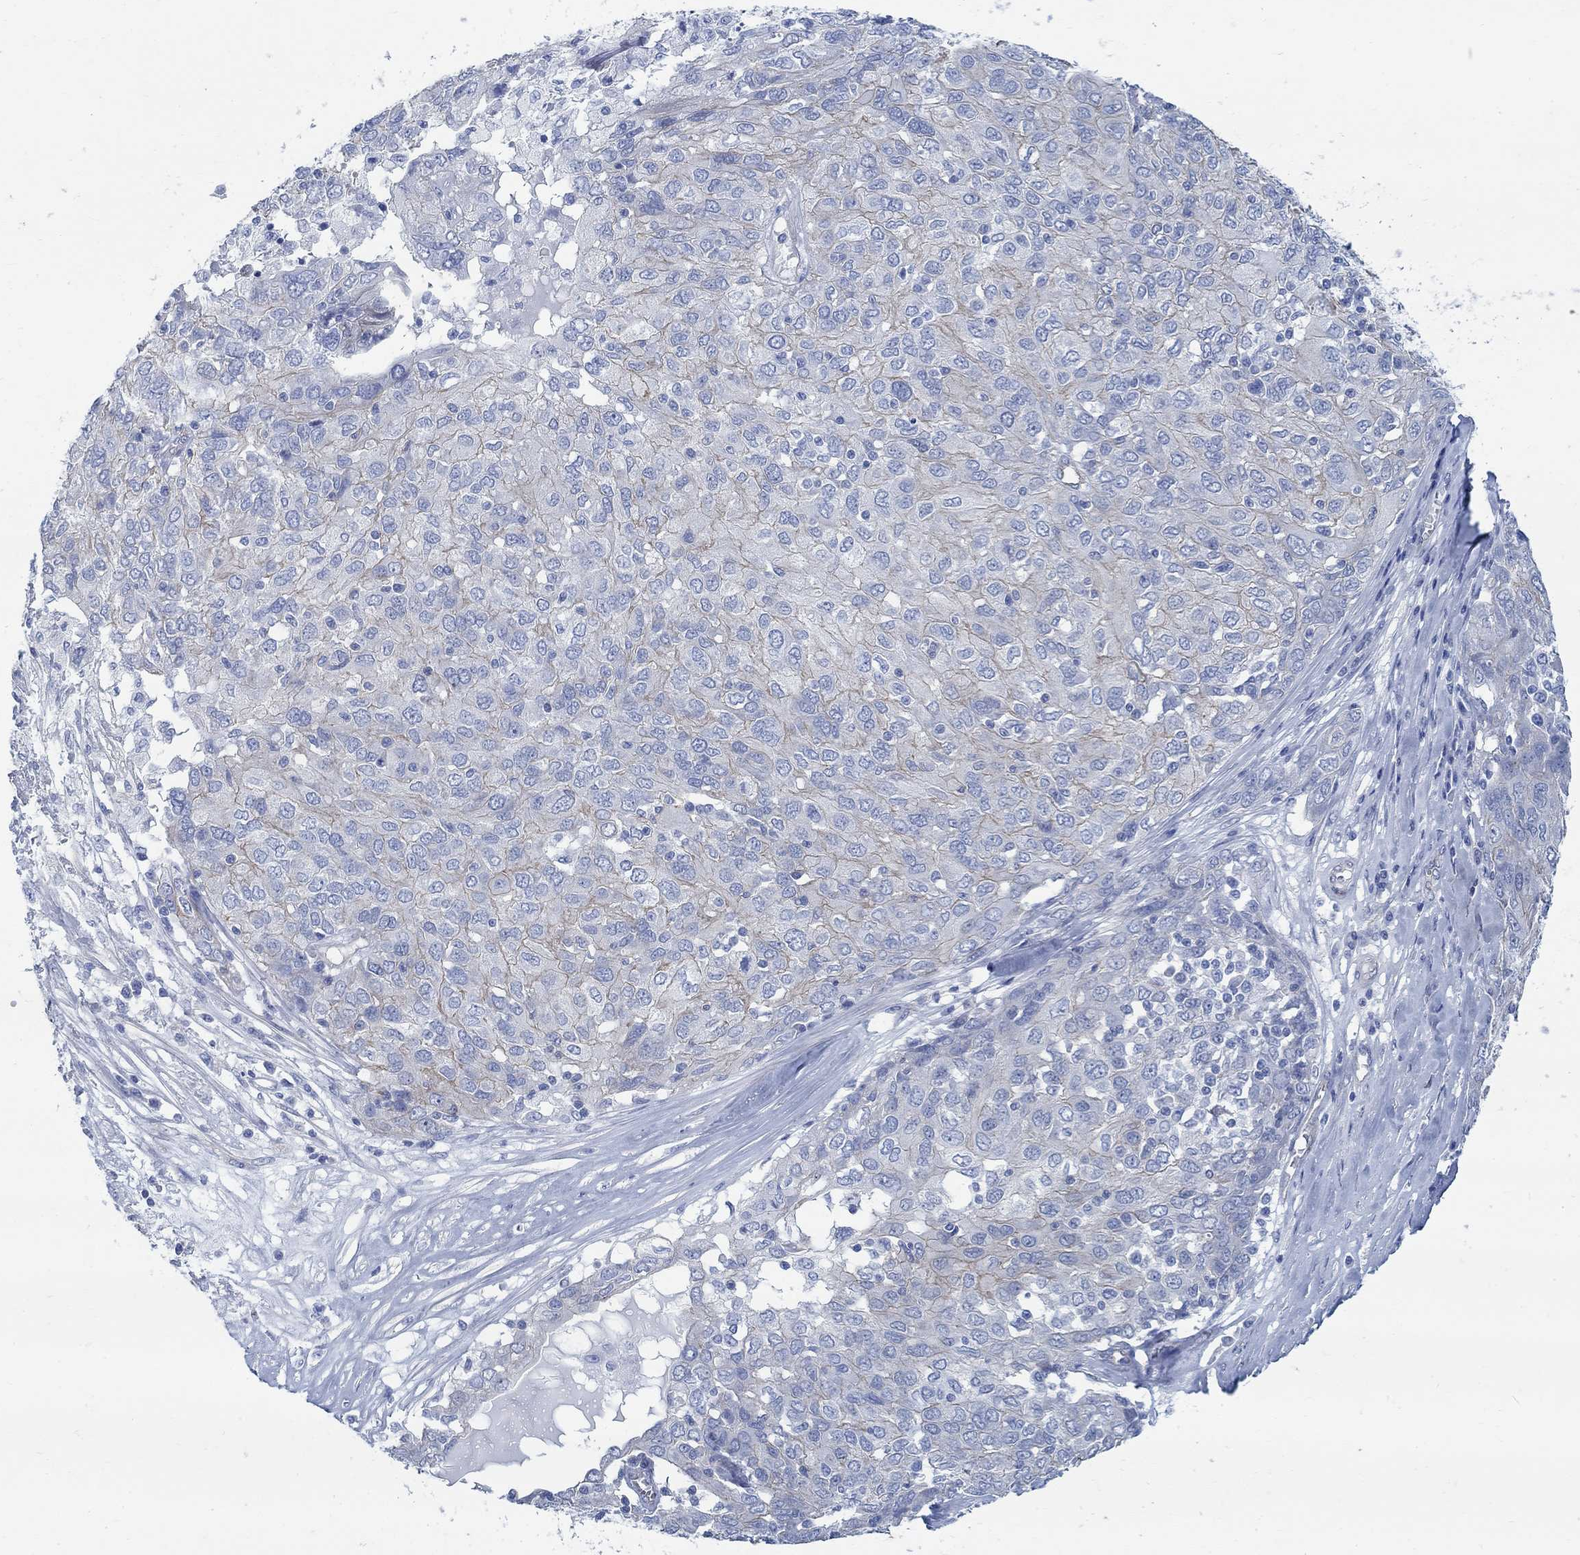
{"staining": {"intensity": "weak", "quantity": "<25%", "location": "cytoplasmic/membranous"}, "tissue": "ovarian cancer", "cell_type": "Tumor cells", "image_type": "cancer", "snomed": [{"axis": "morphology", "description": "Carcinoma, endometroid"}, {"axis": "topography", "description": "Ovary"}], "caption": "Tumor cells are negative for protein expression in human ovarian cancer.", "gene": "TMEM198", "patient": {"sex": "female", "age": 50}}